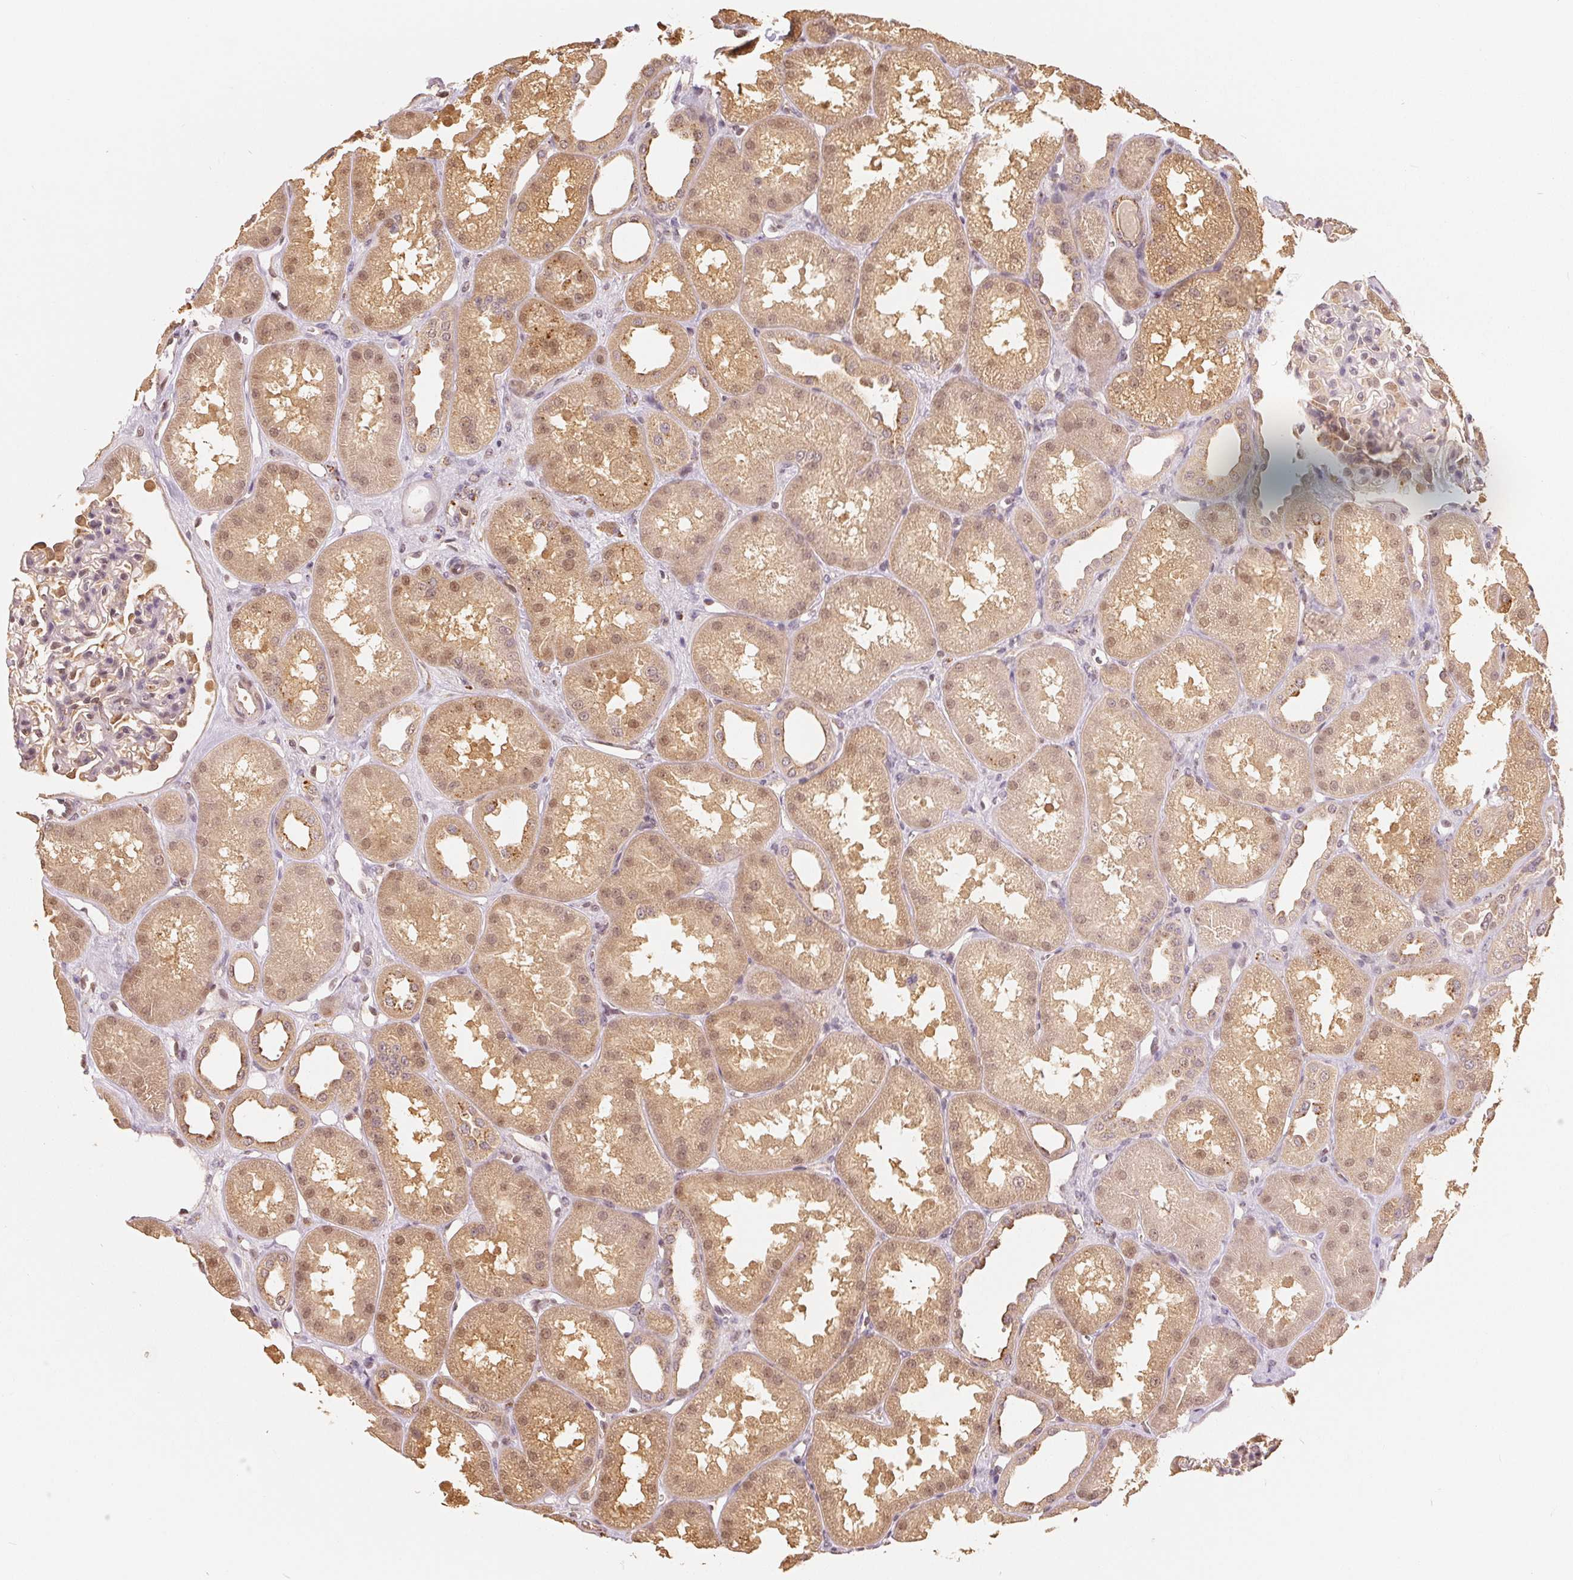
{"staining": {"intensity": "moderate", "quantity": "<25%", "location": "nuclear"}, "tissue": "kidney", "cell_type": "Cells in glomeruli", "image_type": "normal", "snomed": [{"axis": "morphology", "description": "Normal tissue, NOS"}, {"axis": "topography", "description": "Kidney"}], "caption": "Kidney stained with DAB (3,3'-diaminobenzidine) IHC displays low levels of moderate nuclear staining in about <25% of cells in glomeruli.", "gene": "GUSB", "patient": {"sex": "male", "age": 61}}